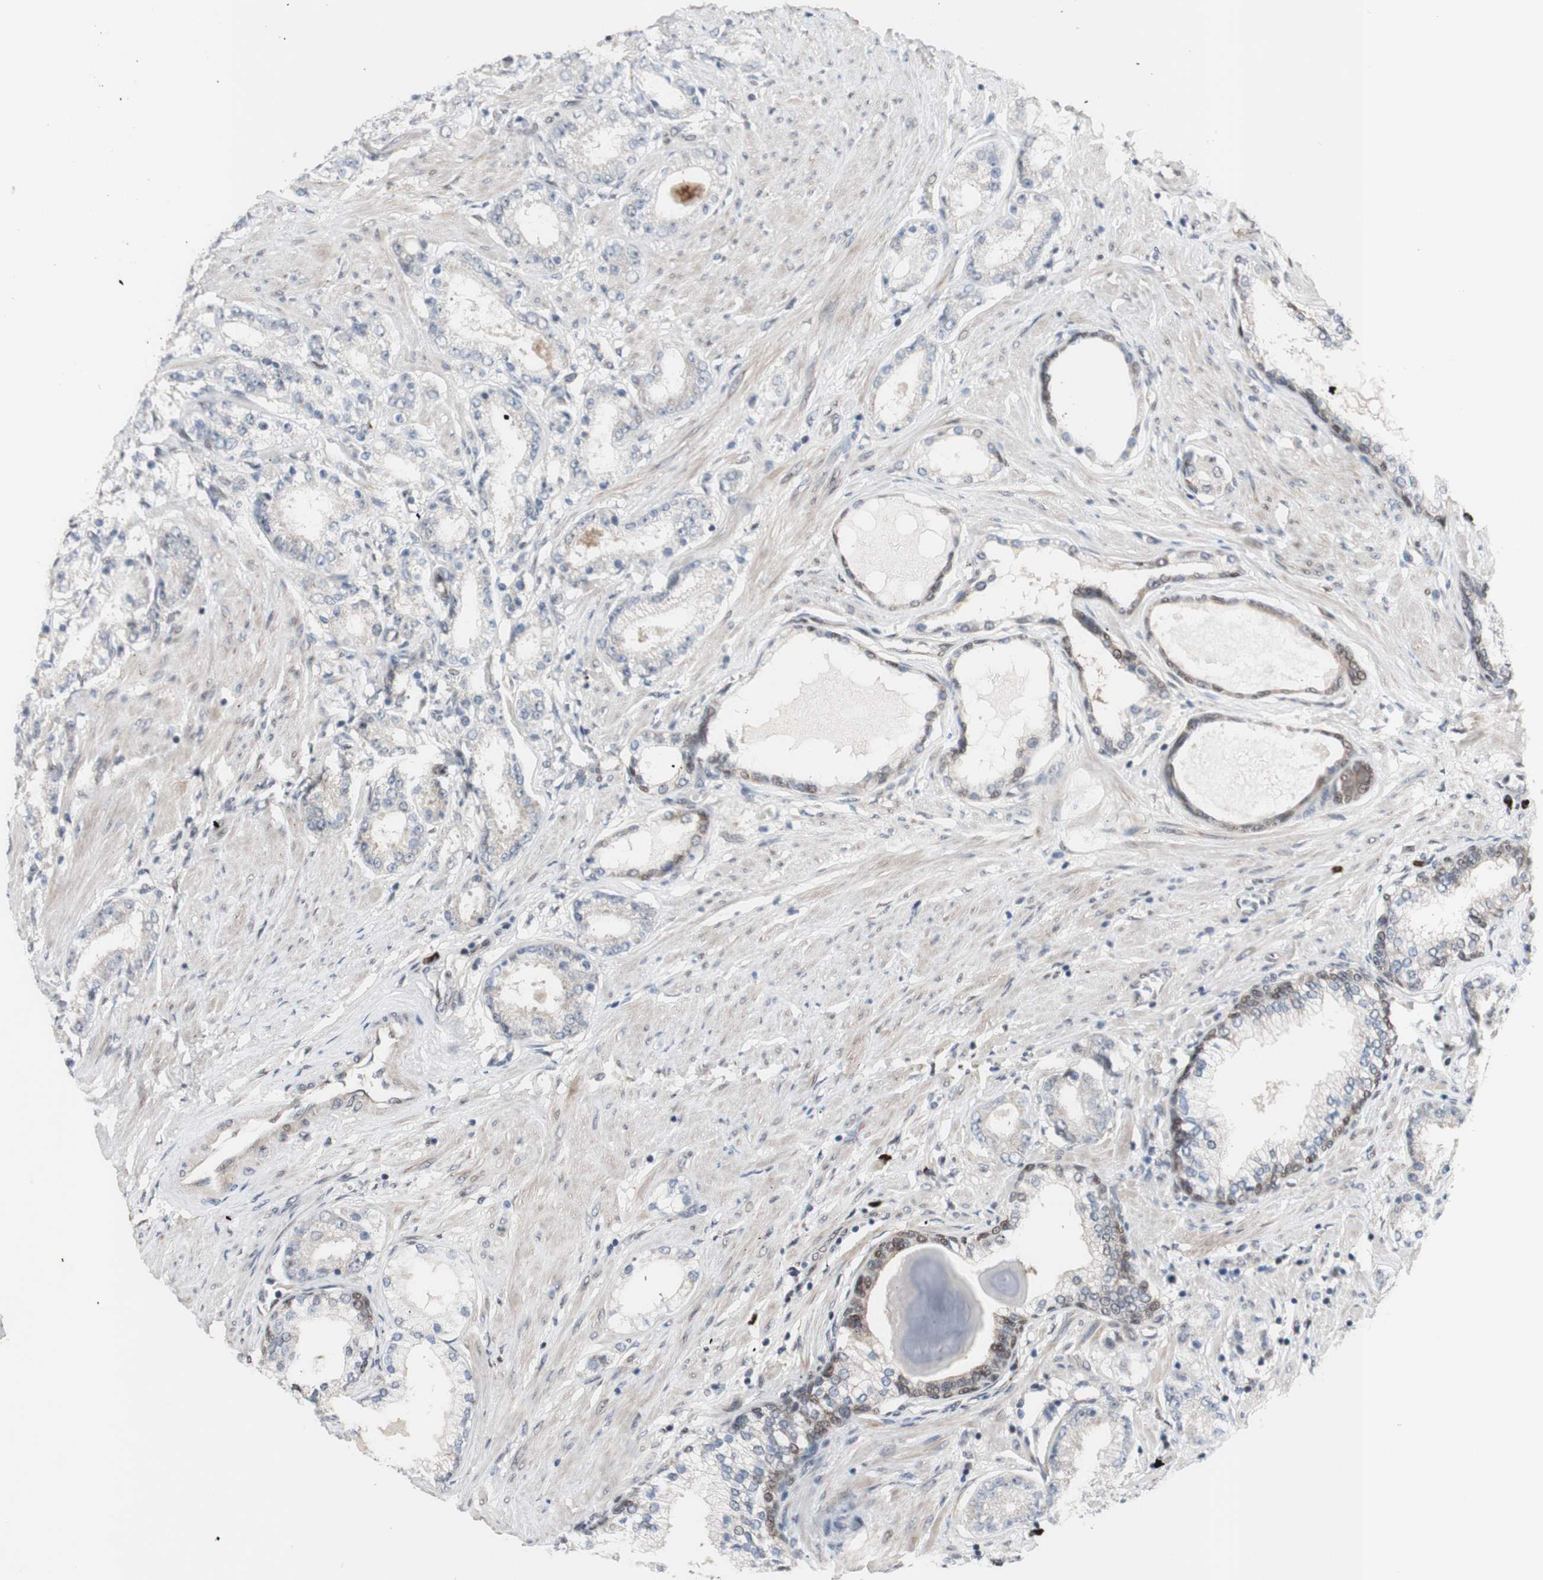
{"staining": {"intensity": "weak", "quantity": "<25%", "location": "cytoplasmic/membranous,nuclear"}, "tissue": "prostate cancer", "cell_type": "Tumor cells", "image_type": "cancer", "snomed": [{"axis": "morphology", "description": "Adenocarcinoma, Low grade"}, {"axis": "topography", "description": "Prostate"}], "caption": "The immunohistochemistry (IHC) micrograph has no significant positivity in tumor cells of prostate cancer tissue.", "gene": "PHTF2", "patient": {"sex": "male", "age": 63}}